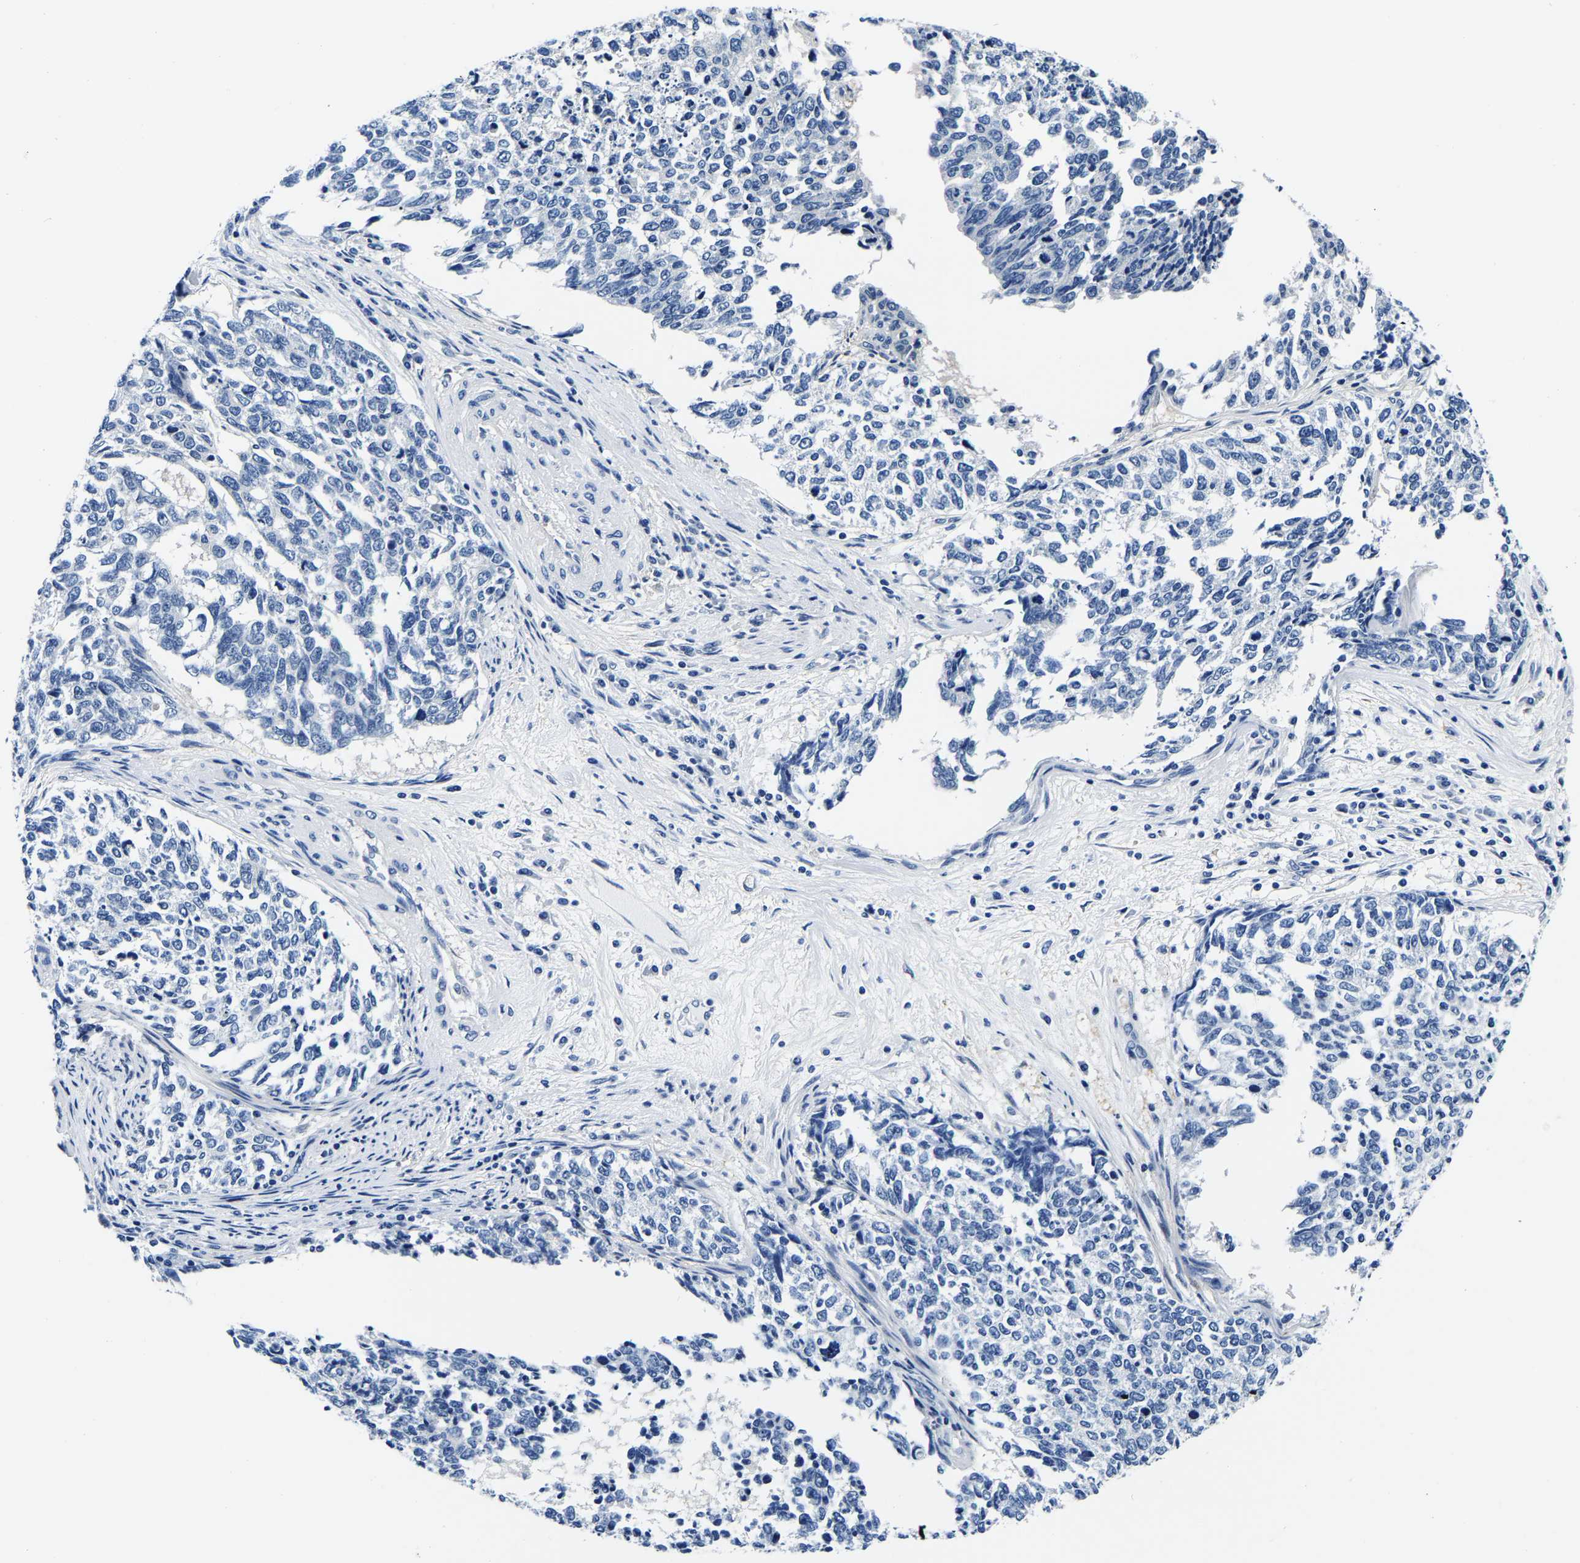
{"staining": {"intensity": "negative", "quantity": "none", "location": "none"}, "tissue": "cervical cancer", "cell_type": "Tumor cells", "image_type": "cancer", "snomed": [{"axis": "morphology", "description": "Squamous cell carcinoma, NOS"}, {"axis": "topography", "description": "Cervix"}], "caption": "DAB immunohistochemical staining of squamous cell carcinoma (cervical) demonstrates no significant positivity in tumor cells.", "gene": "ACO1", "patient": {"sex": "female", "age": 63}}